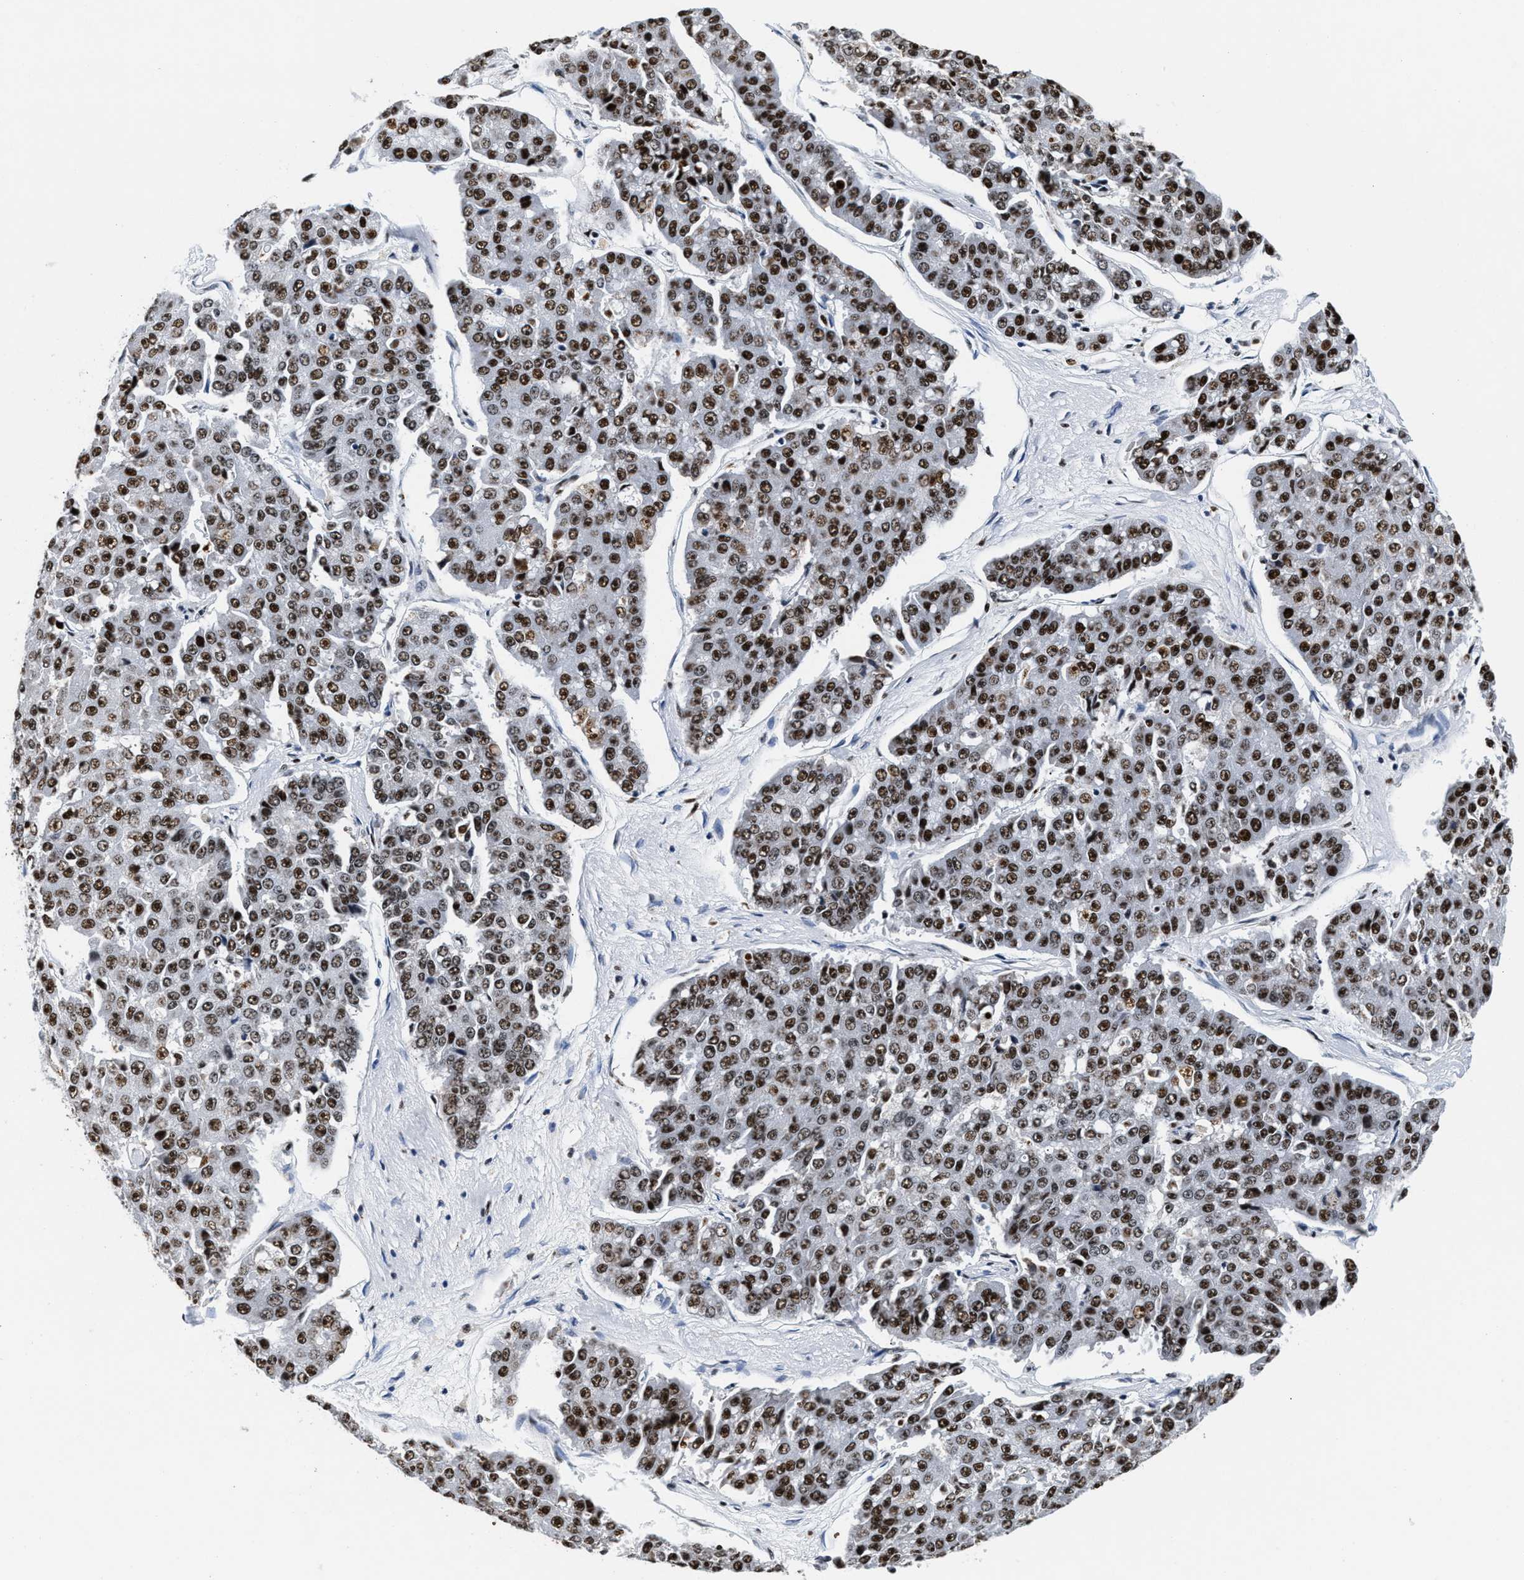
{"staining": {"intensity": "strong", "quantity": ">75%", "location": "nuclear"}, "tissue": "pancreatic cancer", "cell_type": "Tumor cells", "image_type": "cancer", "snomed": [{"axis": "morphology", "description": "Adenocarcinoma, NOS"}, {"axis": "topography", "description": "Pancreas"}], "caption": "Protein staining of adenocarcinoma (pancreatic) tissue shows strong nuclear positivity in about >75% of tumor cells.", "gene": "RAD50", "patient": {"sex": "male", "age": 50}}